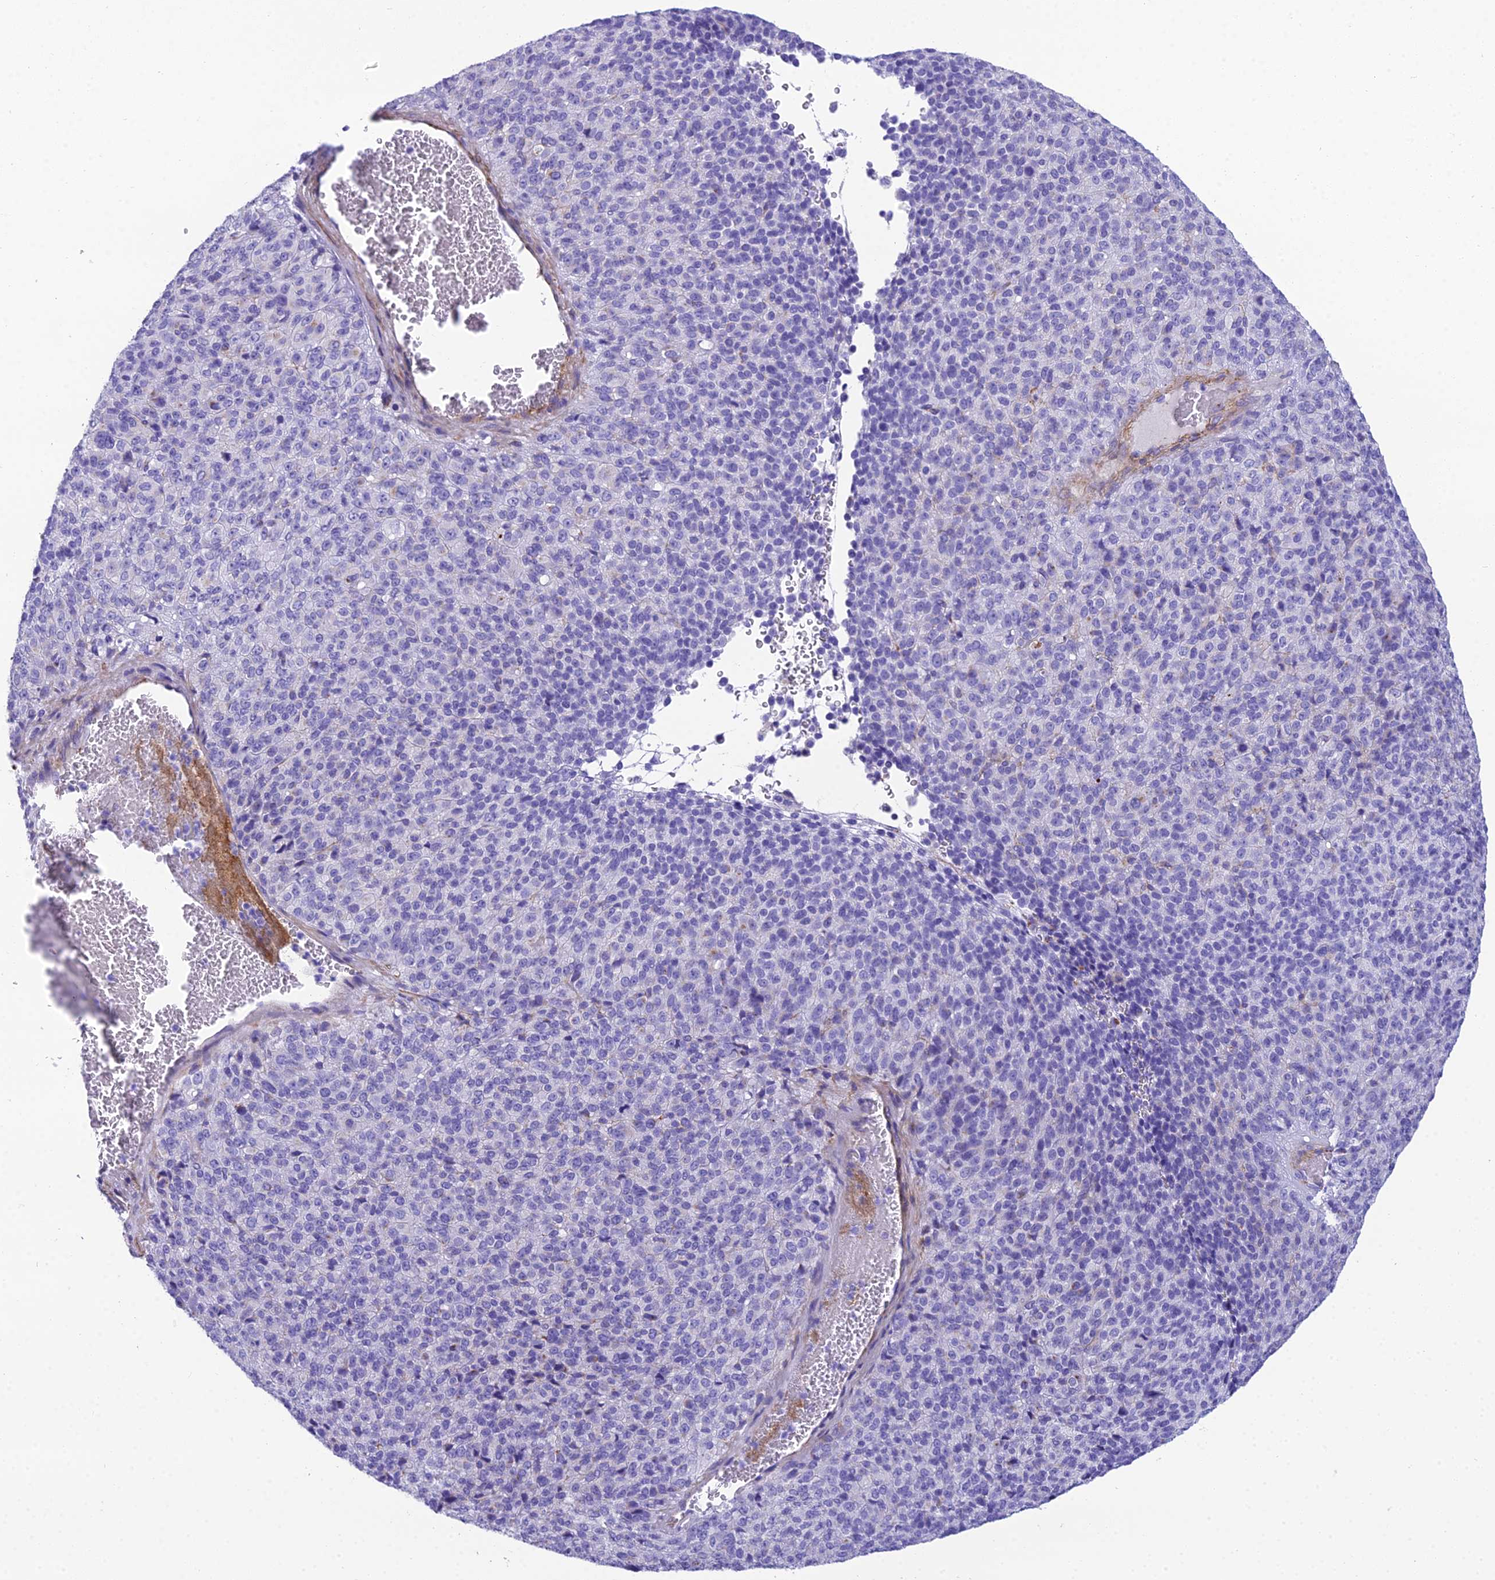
{"staining": {"intensity": "negative", "quantity": "none", "location": "none"}, "tissue": "melanoma", "cell_type": "Tumor cells", "image_type": "cancer", "snomed": [{"axis": "morphology", "description": "Malignant melanoma, Metastatic site"}, {"axis": "topography", "description": "Brain"}], "caption": "IHC histopathology image of human melanoma stained for a protein (brown), which shows no expression in tumor cells.", "gene": "GFRA1", "patient": {"sex": "female", "age": 56}}